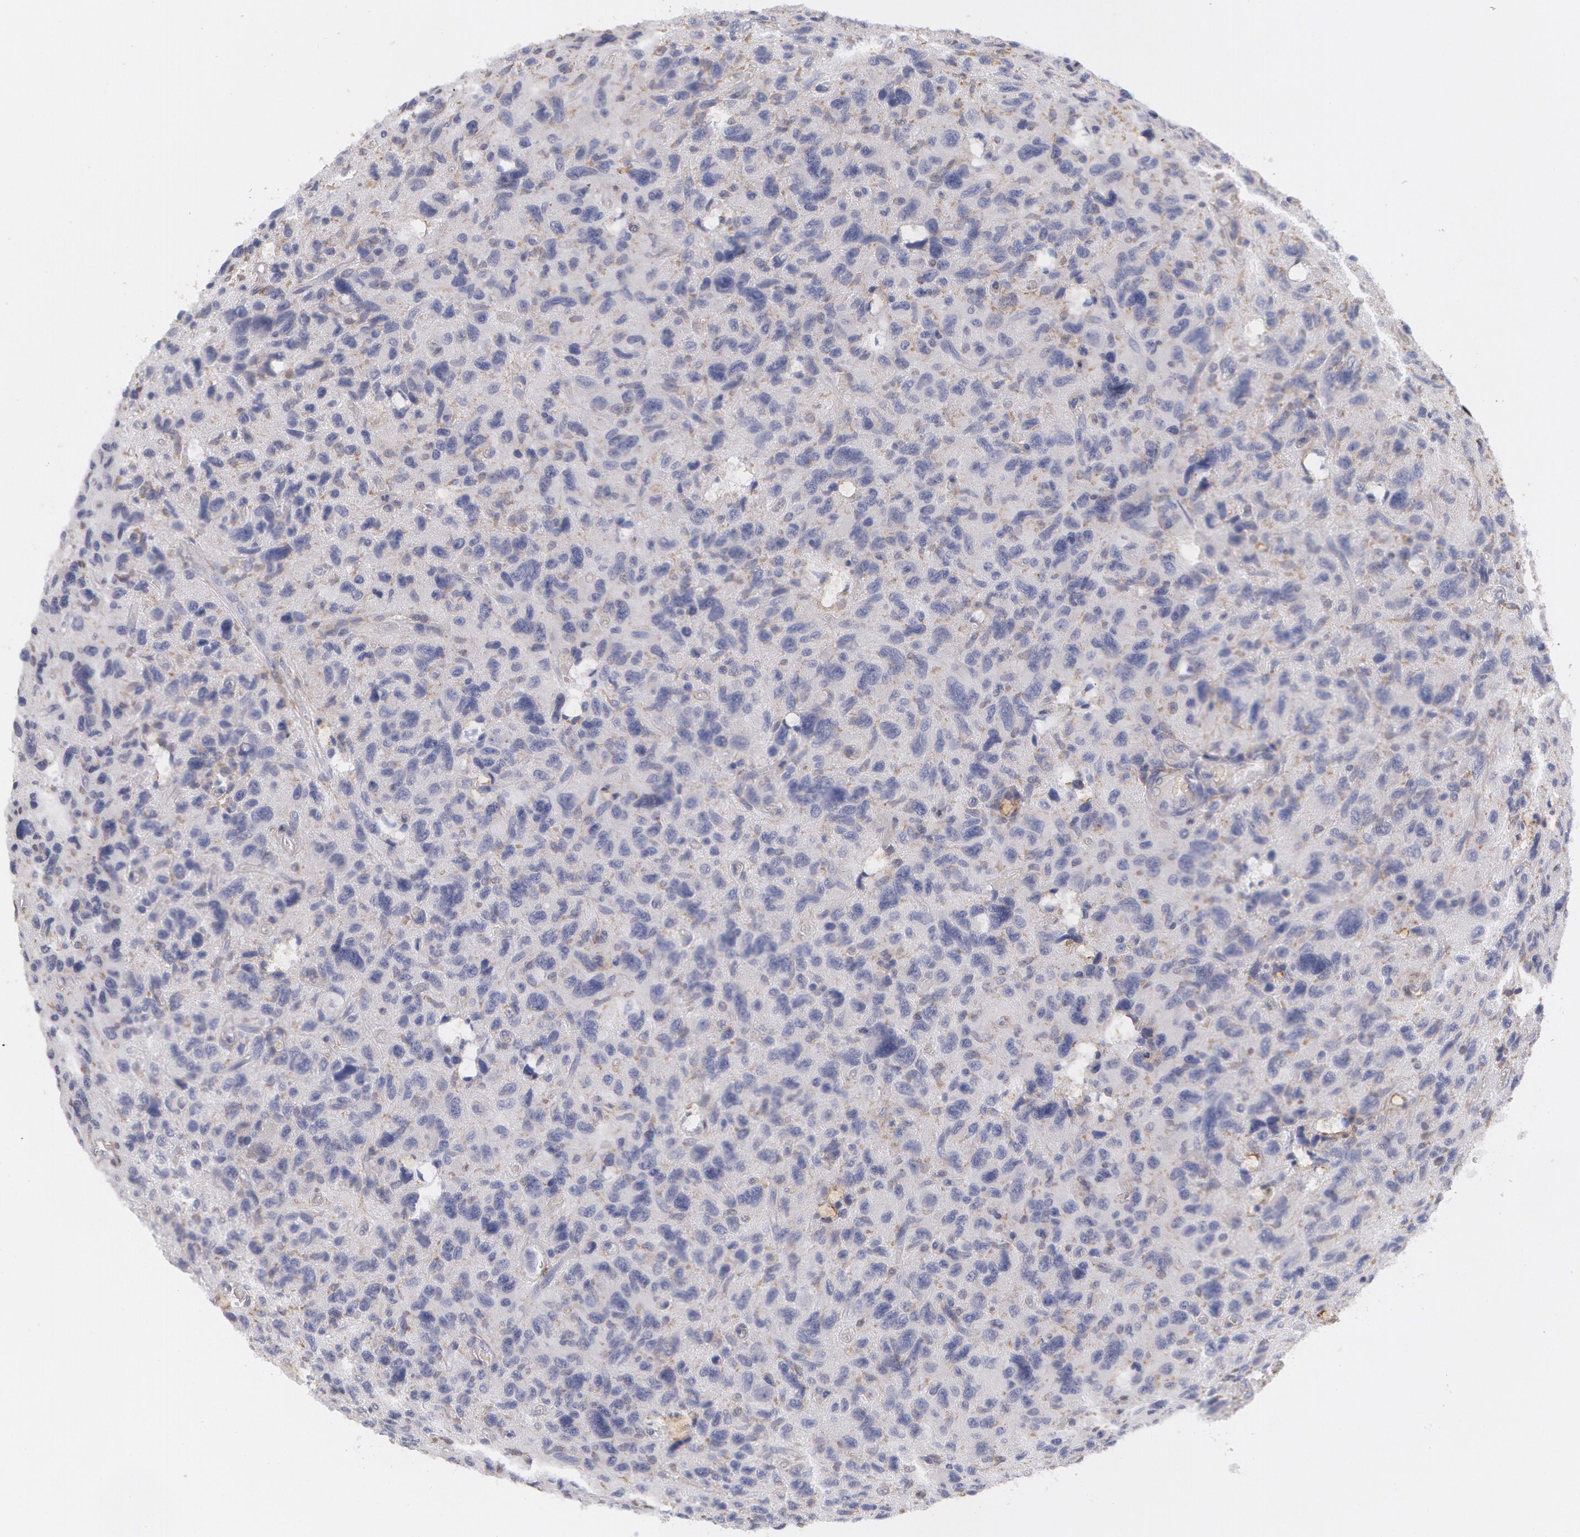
{"staining": {"intensity": "negative", "quantity": "none", "location": "none"}, "tissue": "glioma", "cell_type": "Tumor cells", "image_type": "cancer", "snomed": [{"axis": "morphology", "description": "Glioma, malignant, High grade"}, {"axis": "topography", "description": "Brain"}], "caption": "Immunohistochemical staining of glioma reveals no significant positivity in tumor cells. (Immunohistochemistry (ihc), brightfield microscopy, high magnification).", "gene": "SYK", "patient": {"sex": "female", "age": 60}}